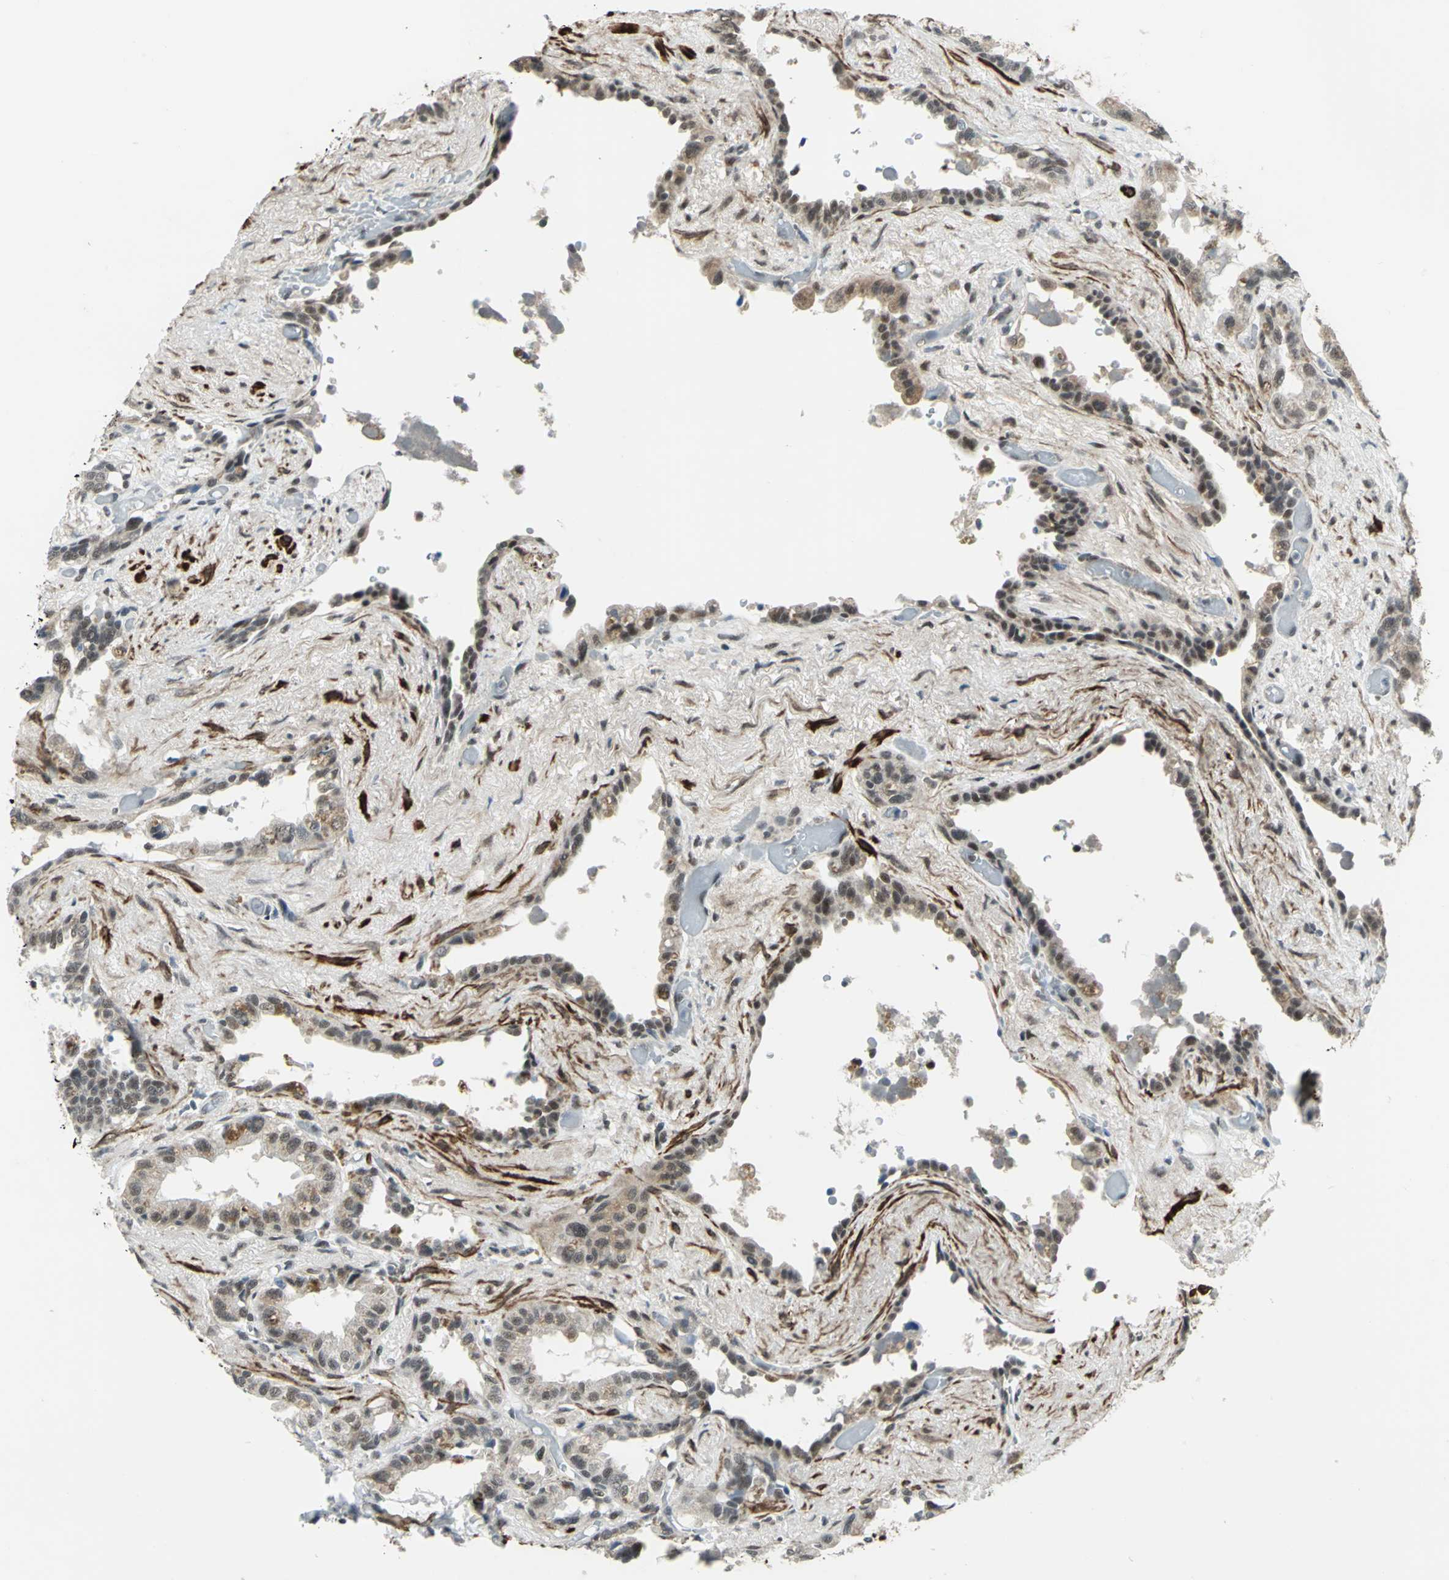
{"staining": {"intensity": "weak", "quantity": ">75%", "location": "cytoplasmic/membranous,nuclear"}, "tissue": "seminal vesicle", "cell_type": "Glandular cells", "image_type": "normal", "snomed": [{"axis": "morphology", "description": "Normal tissue, NOS"}, {"axis": "topography", "description": "Seminal veicle"}], "caption": "Immunohistochemistry (IHC) staining of normal seminal vesicle, which exhibits low levels of weak cytoplasmic/membranous,nuclear positivity in about >75% of glandular cells indicating weak cytoplasmic/membranous,nuclear protein expression. The staining was performed using DAB (brown) for protein detection and nuclei were counterstained in hematoxylin (blue).", "gene": "MTA1", "patient": {"sex": "male", "age": 61}}